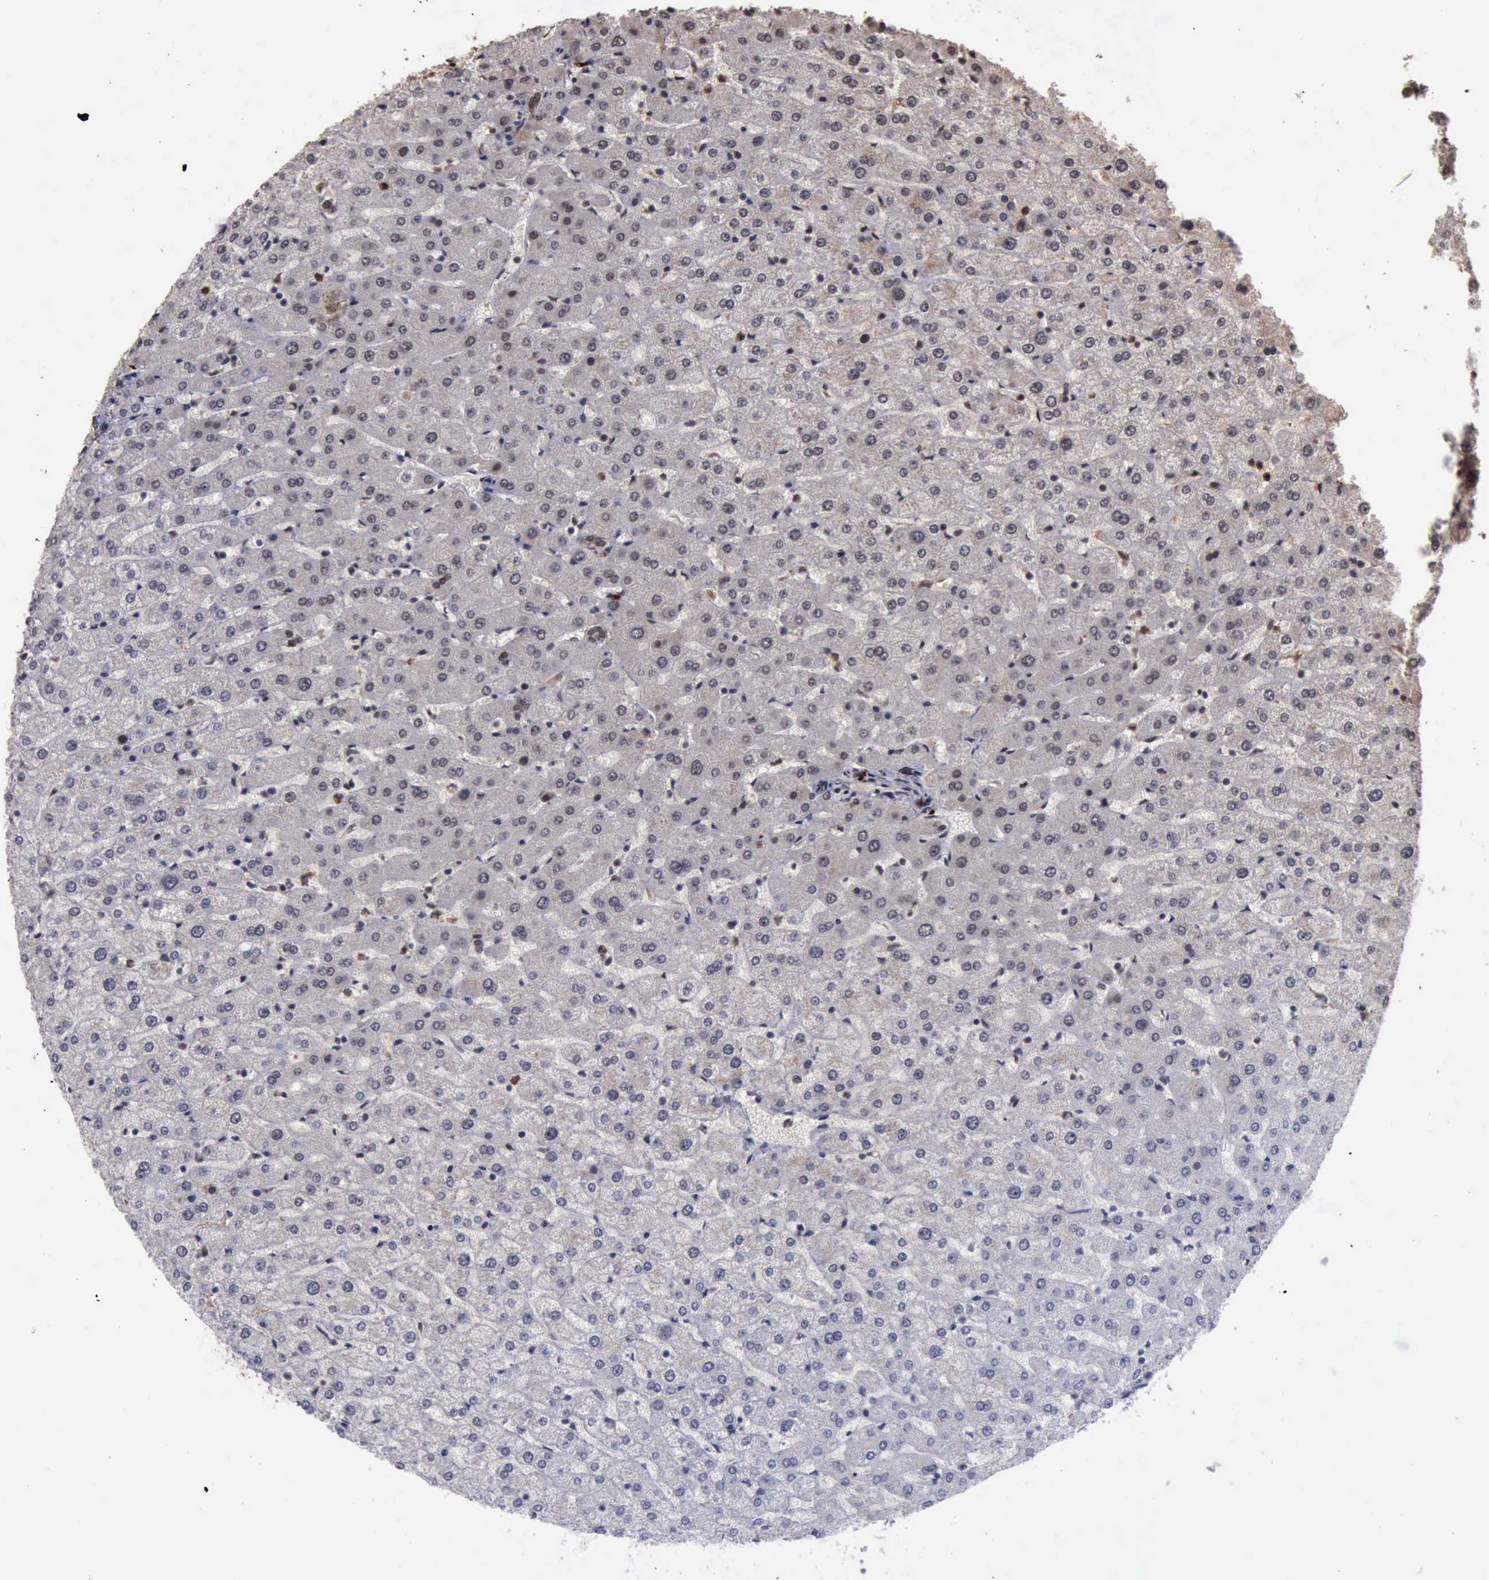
{"staining": {"intensity": "moderate", "quantity": ">75%", "location": "cytoplasmic/membranous"}, "tissue": "liver", "cell_type": "Cholangiocytes", "image_type": "normal", "snomed": [{"axis": "morphology", "description": "Normal tissue, NOS"}, {"axis": "morphology", "description": "Fibrosis, NOS"}, {"axis": "topography", "description": "Liver"}], "caption": "Immunohistochemistry (DAB) staining of normal liver reveals moderate cytoplasmic/membranous protein positivity in approximately >75% of cholangiocytes. The staining was performed using DAB (3,3'-diaminobenzidine) to visualize the protein expression in brown, while the nuclei were stained in blue with hematoxylin (Magnification: 20x).", "gene": "TRMT2A", "patient": {"sex": "female", "age": 29}}